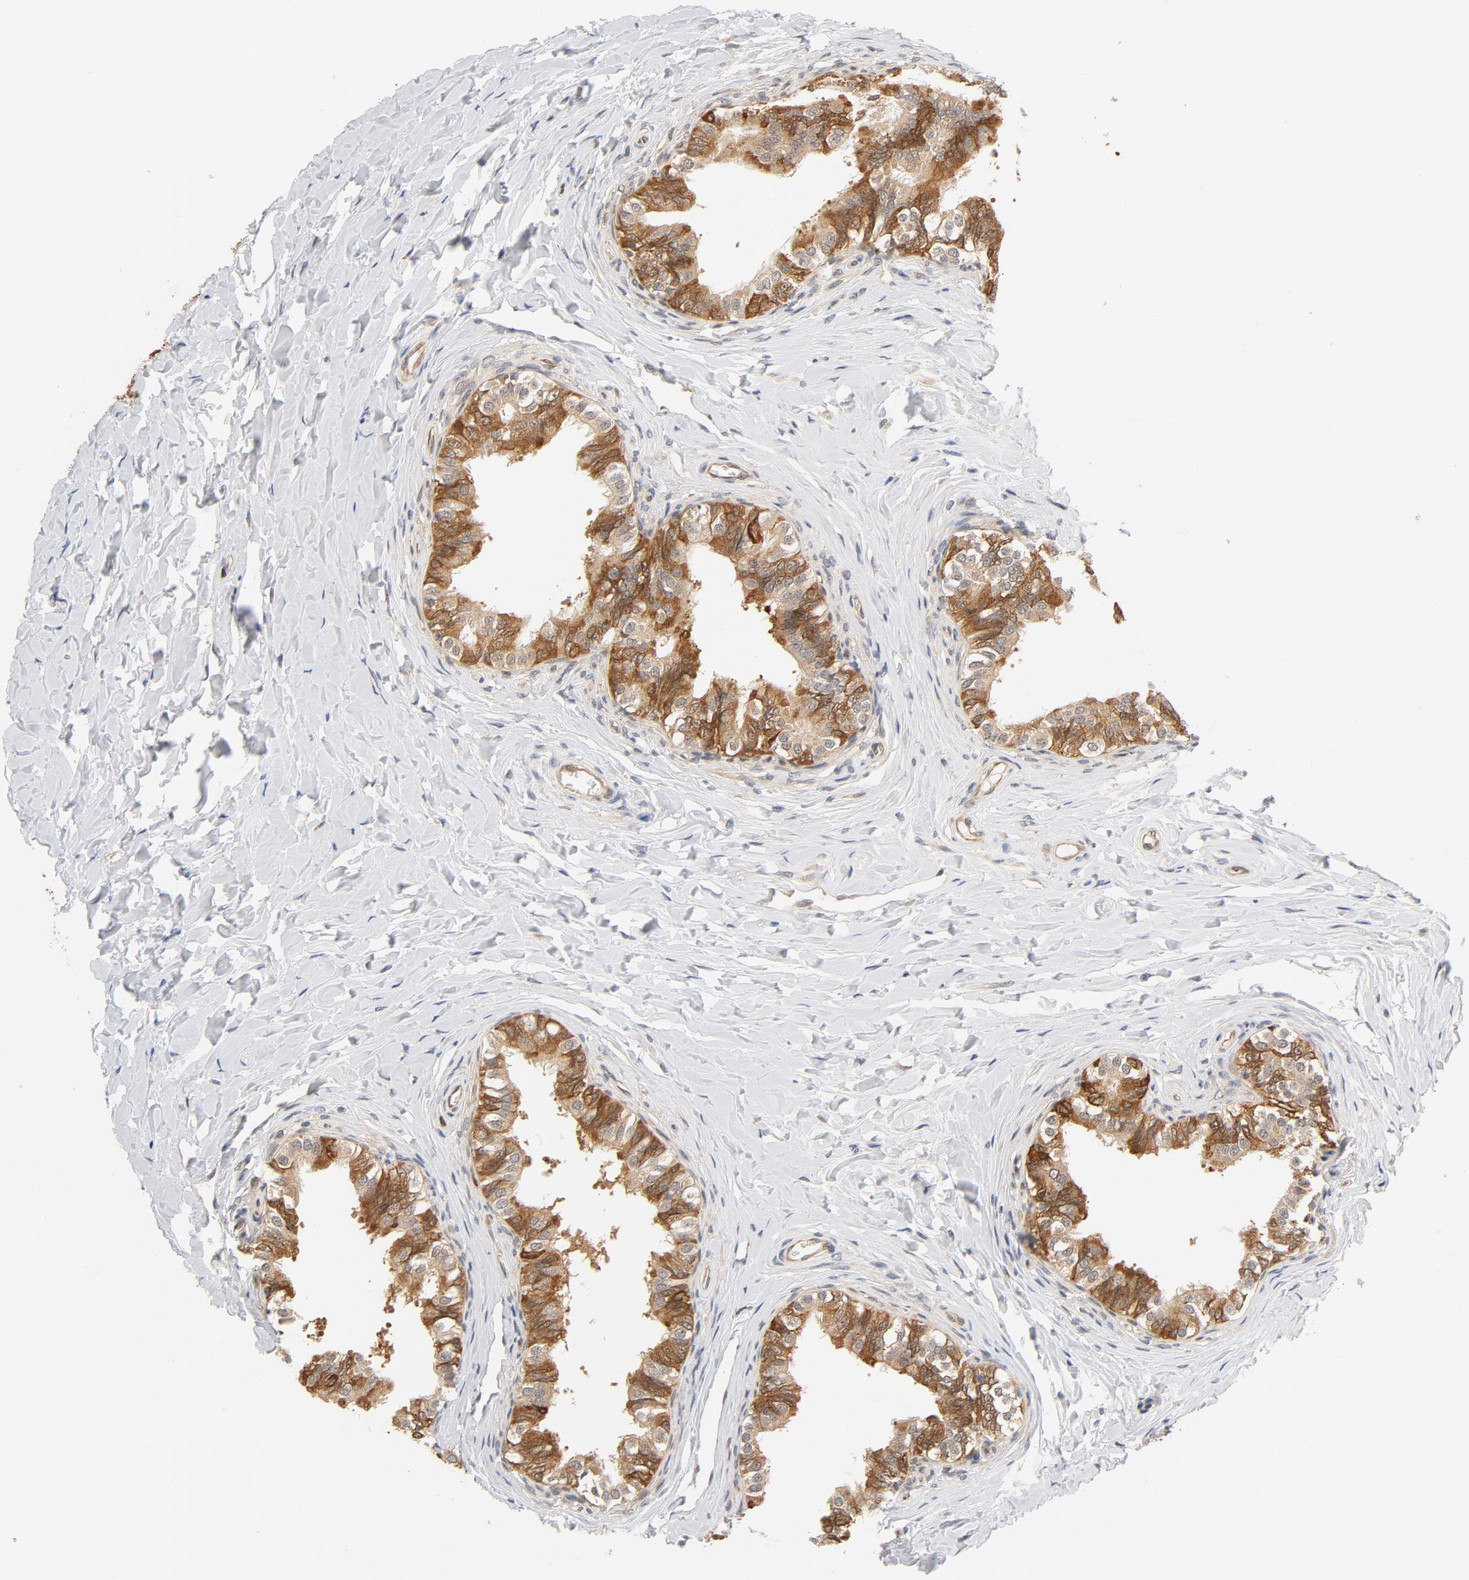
{"staining": {"intensity": "moderate", "quantity": ">75%", "location": "cytoplasmic/membranous"}, "tissue": "epididymis", "cell_type": "Glandular cells", "image_type": "normal", "snomed": [{"axis": "morphology", "description": "Normal tissue, NOS"}, {"axis": "topography", "description": "Soft tissue"}, {"axis": "topography", "description": "Epididymis"}], "caption": "This image displays immunohistochemistry (IHC) staining of benign epididymis, with medium moderate cytoplasmic/membranous expression in approximately >75% of glandular cells.", "gene": "EIF4E", "patient": {"sex": "male", "age": 26}}